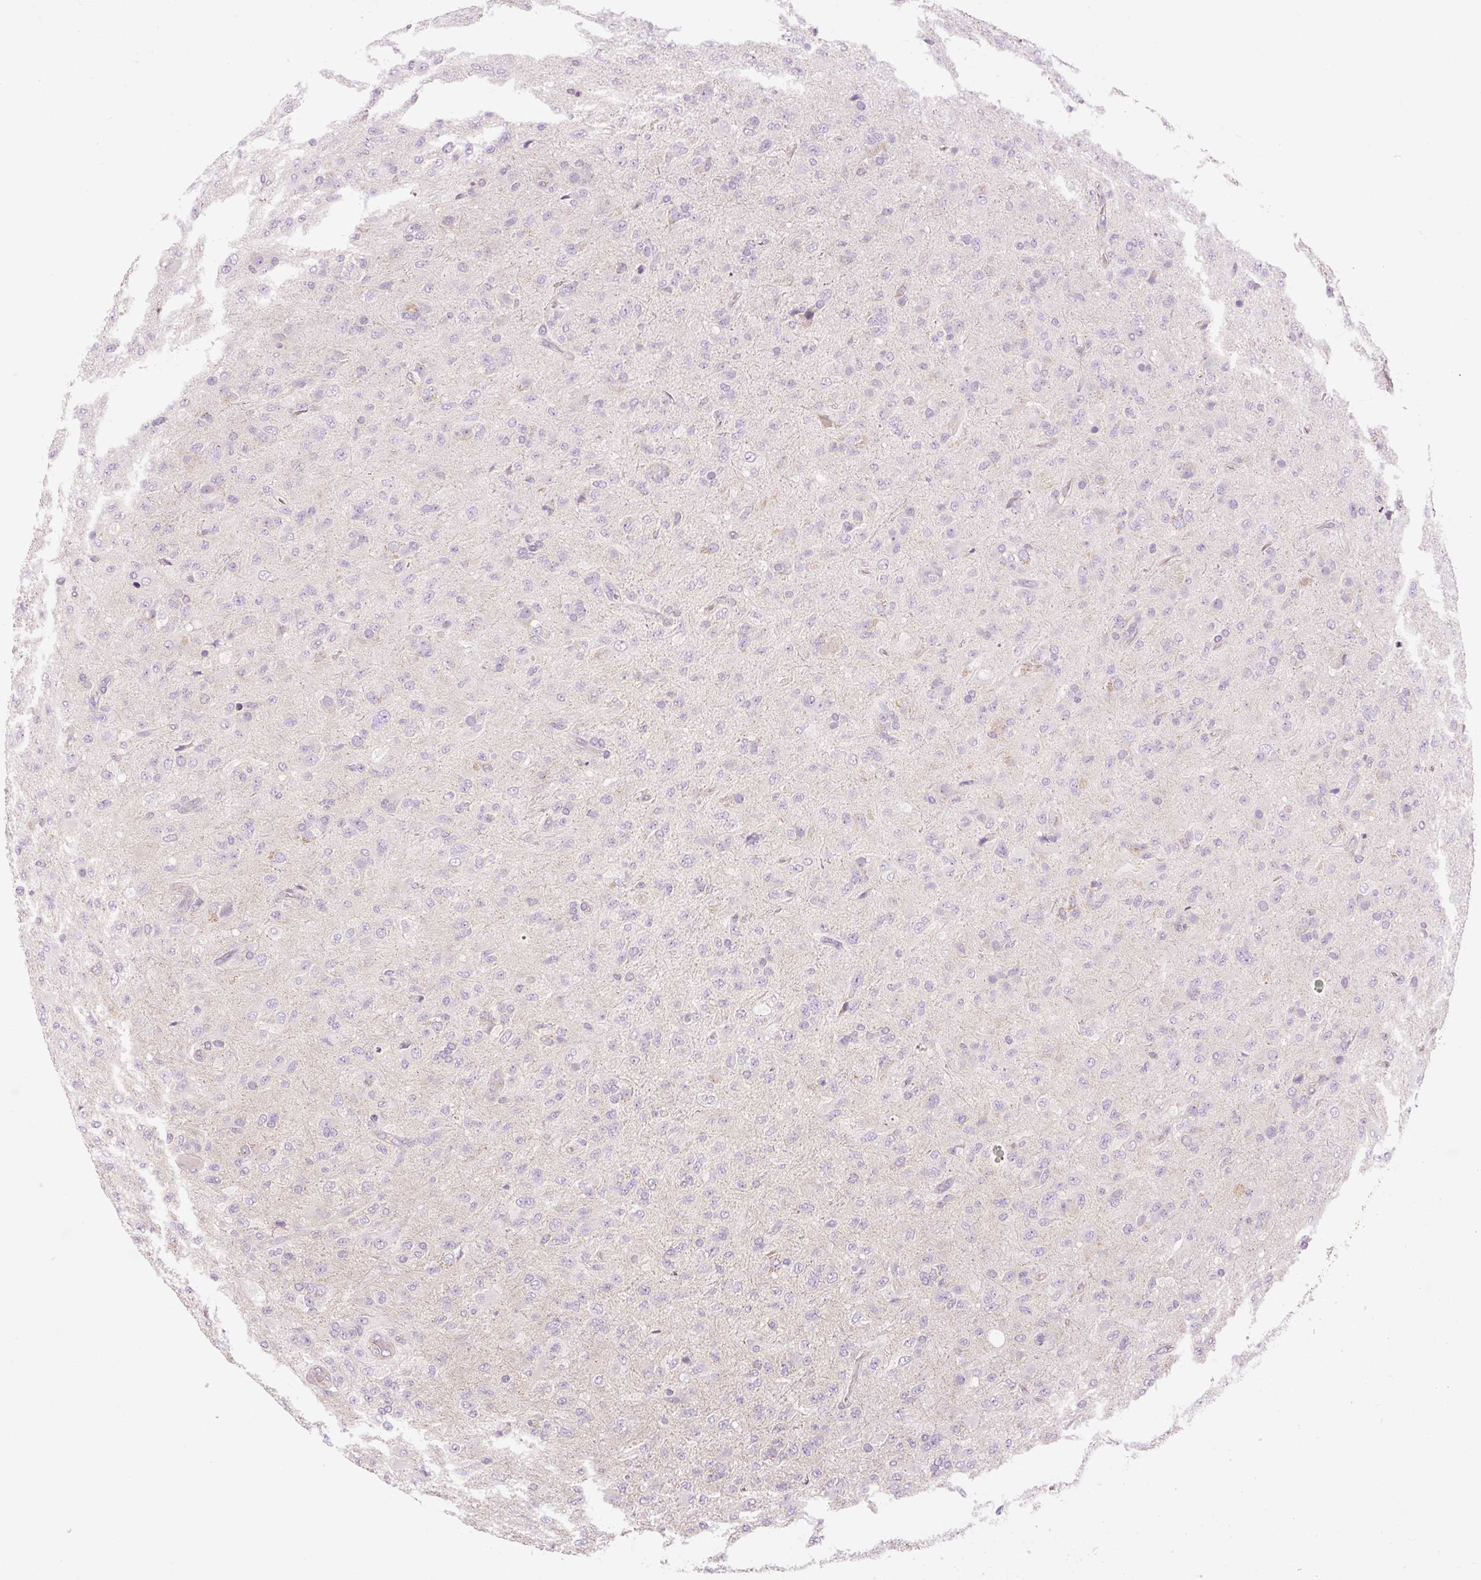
{"staining": {"intensity": "negative", "quantity": "none", "location": "none"}, "tissue": "glioma", "cell_type": "Tumor cells", "image_type": "cancer", "snomed": [{"axis": "morphology", "description": "Glioma, malignant, Low grade"}, {"axis": "topography", "description": "Brain"}], "caption": "Tumor cells show no significant staining in malignant low-grade glioma.", "gene": "PNPLA5", "patient": {"sex": "male", "age": 65}}